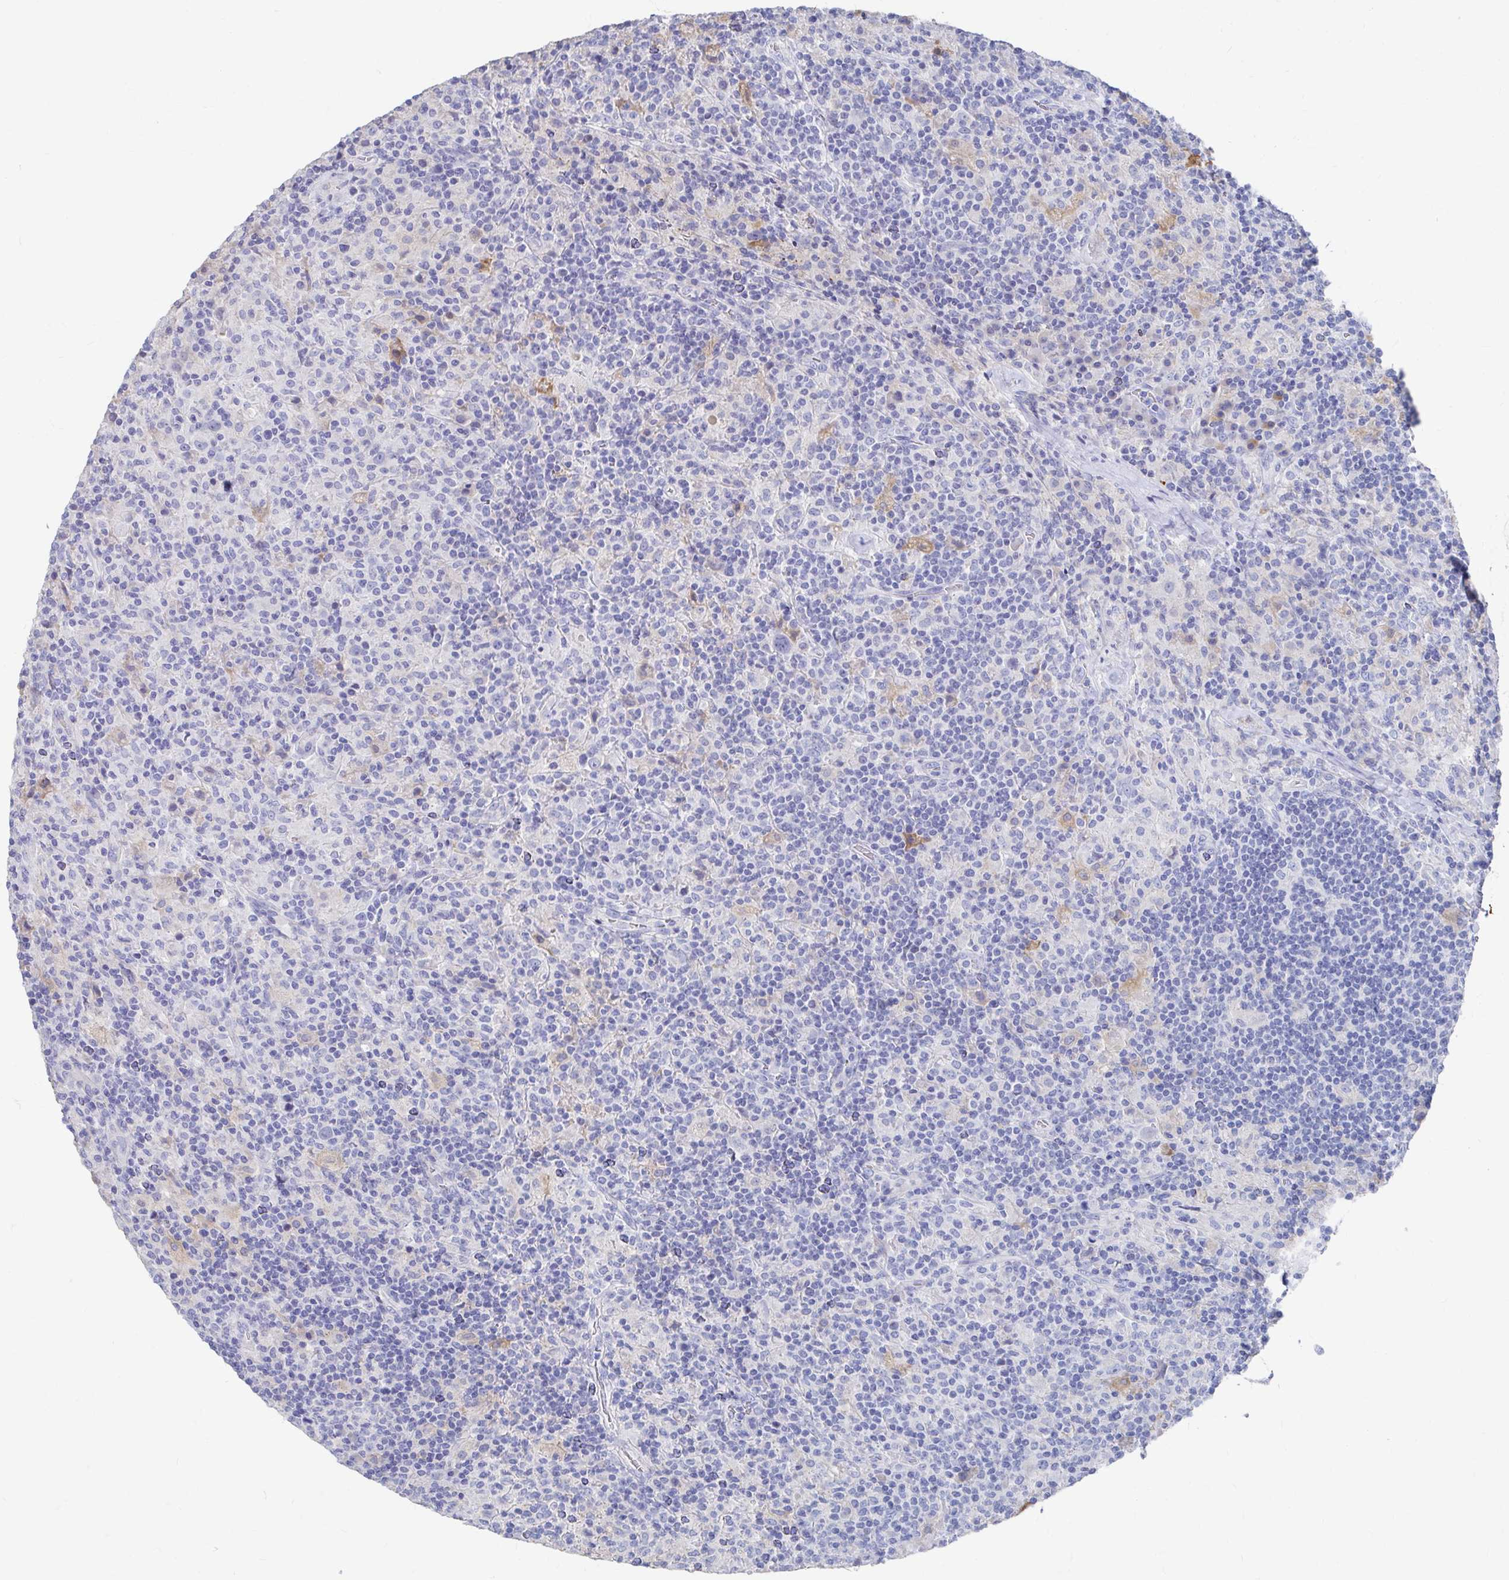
{"staining": {"intensity": "negative", "quantity": "none", "location": "none"}, "tissue": "lymphoma", "cell_type": "Tumor cells", "image_type": "cancer", "snomed": [{"axis": "morphology", "description": "Hodgkin's disease, NOS"}, {"axis": "topography", "description": "Lymph node"}], "caption": "Immunohistochemical staining of Hodgkin's disease exhibits no significant staining in tumor cells.", "gene": "LAMC3", "patient": {"sex": "male", "age": 70}}